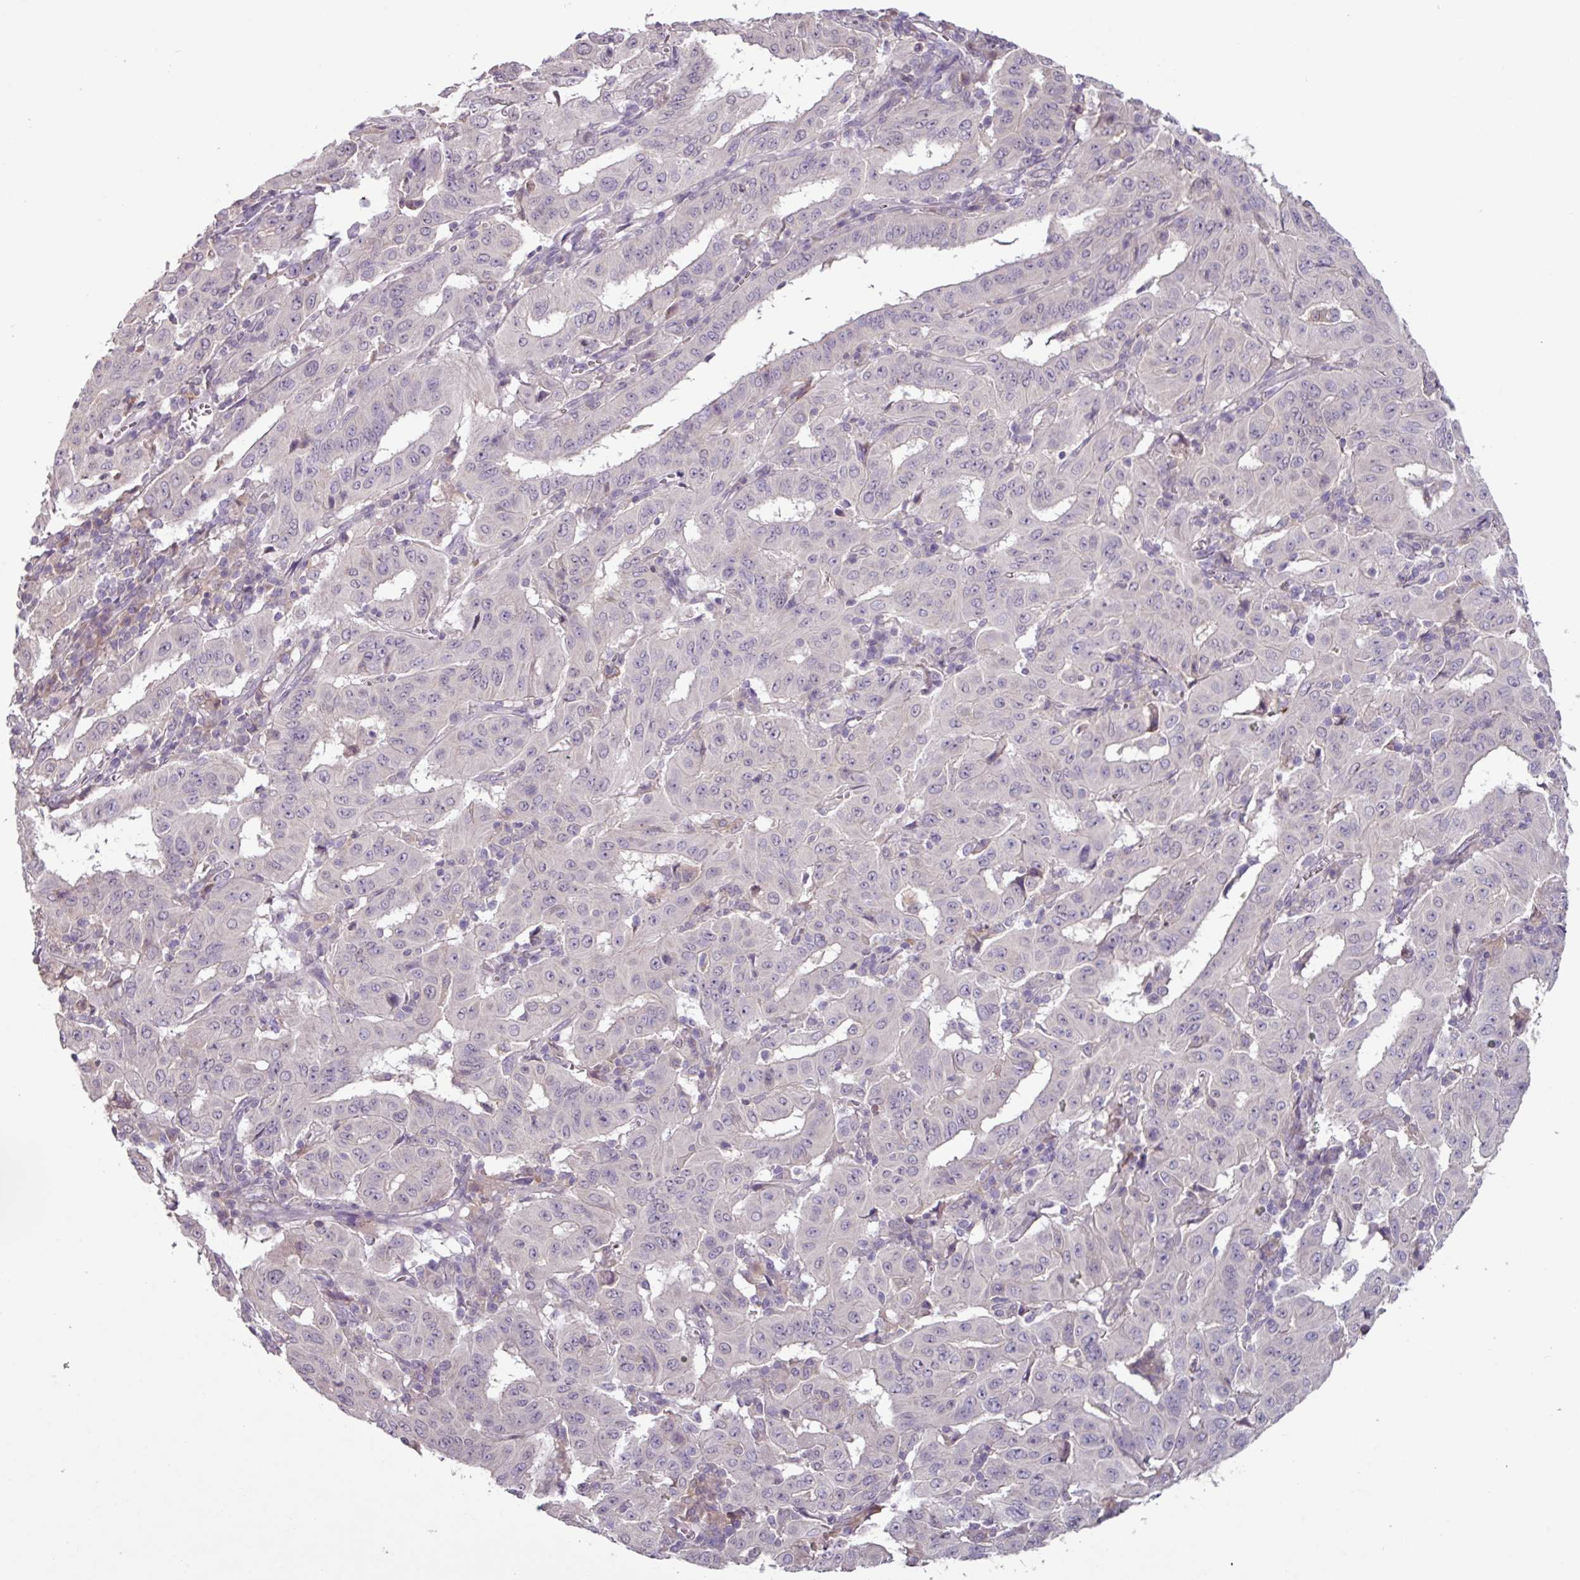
{"staining": {"intensity": "negative", "quantity": "none", "location": "none"}, "tissue": "pancreatic cancer", "cell_type": "Tumor cells", "image_type": "cancer", "snomed": [{"axis": "morphology", "description": "Adenocarcinoma, NOS"}, {"axis": "topography", "description": "Pancreas"}], "caption": "This image is of adenocarcinoma (pancreatic) stained with immunohistochemistry to label a protein in brown with the nuclei are counter-stained blue. There is no staining in tumor cells. (DAB immunohistochemistry with hematoxylin counter stain).", "gene": "SLC5A10", "patient": {"sex": "male", "age": 63}}